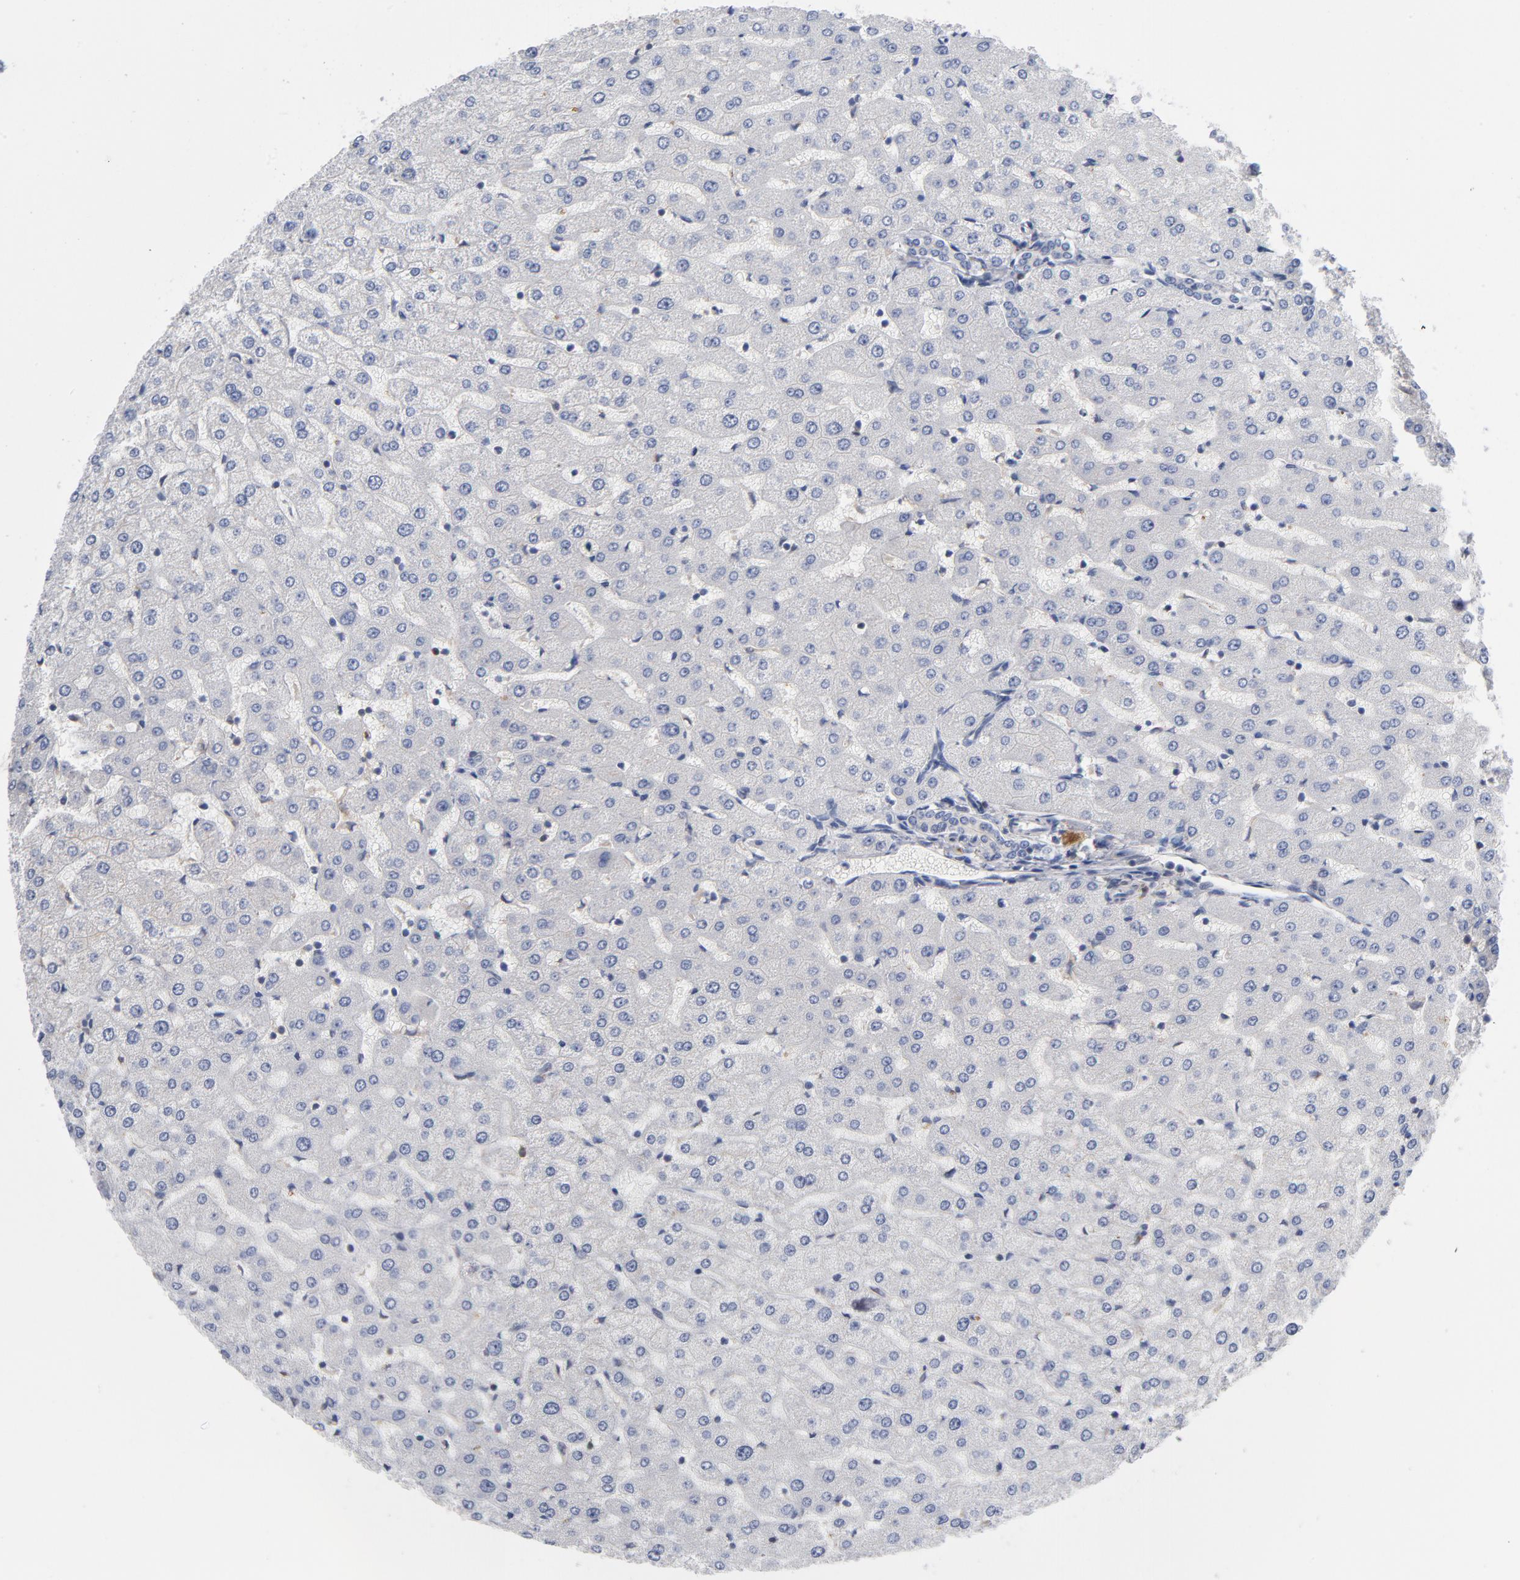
{"staining": {"intensity": "negative", "quantity": "none", "location": "none"}, "tissue": "liver", "cell_type": "Cholangiocytes", "image_type": "normal", "snomed": [{"axis": "morphology", "description": "Normal tissue, NOS"}, {"axis": "morphology", "description": "Fibrosis, NOS"}, {"axis": "topography", "description": "Liver"}], "caption": "DAB immunohistochemical staining of normal human liver exhibits no significant positivity in cholangiocytes.", "gene": "TRADD", "patient": {"sex": "female", "age": 29}}